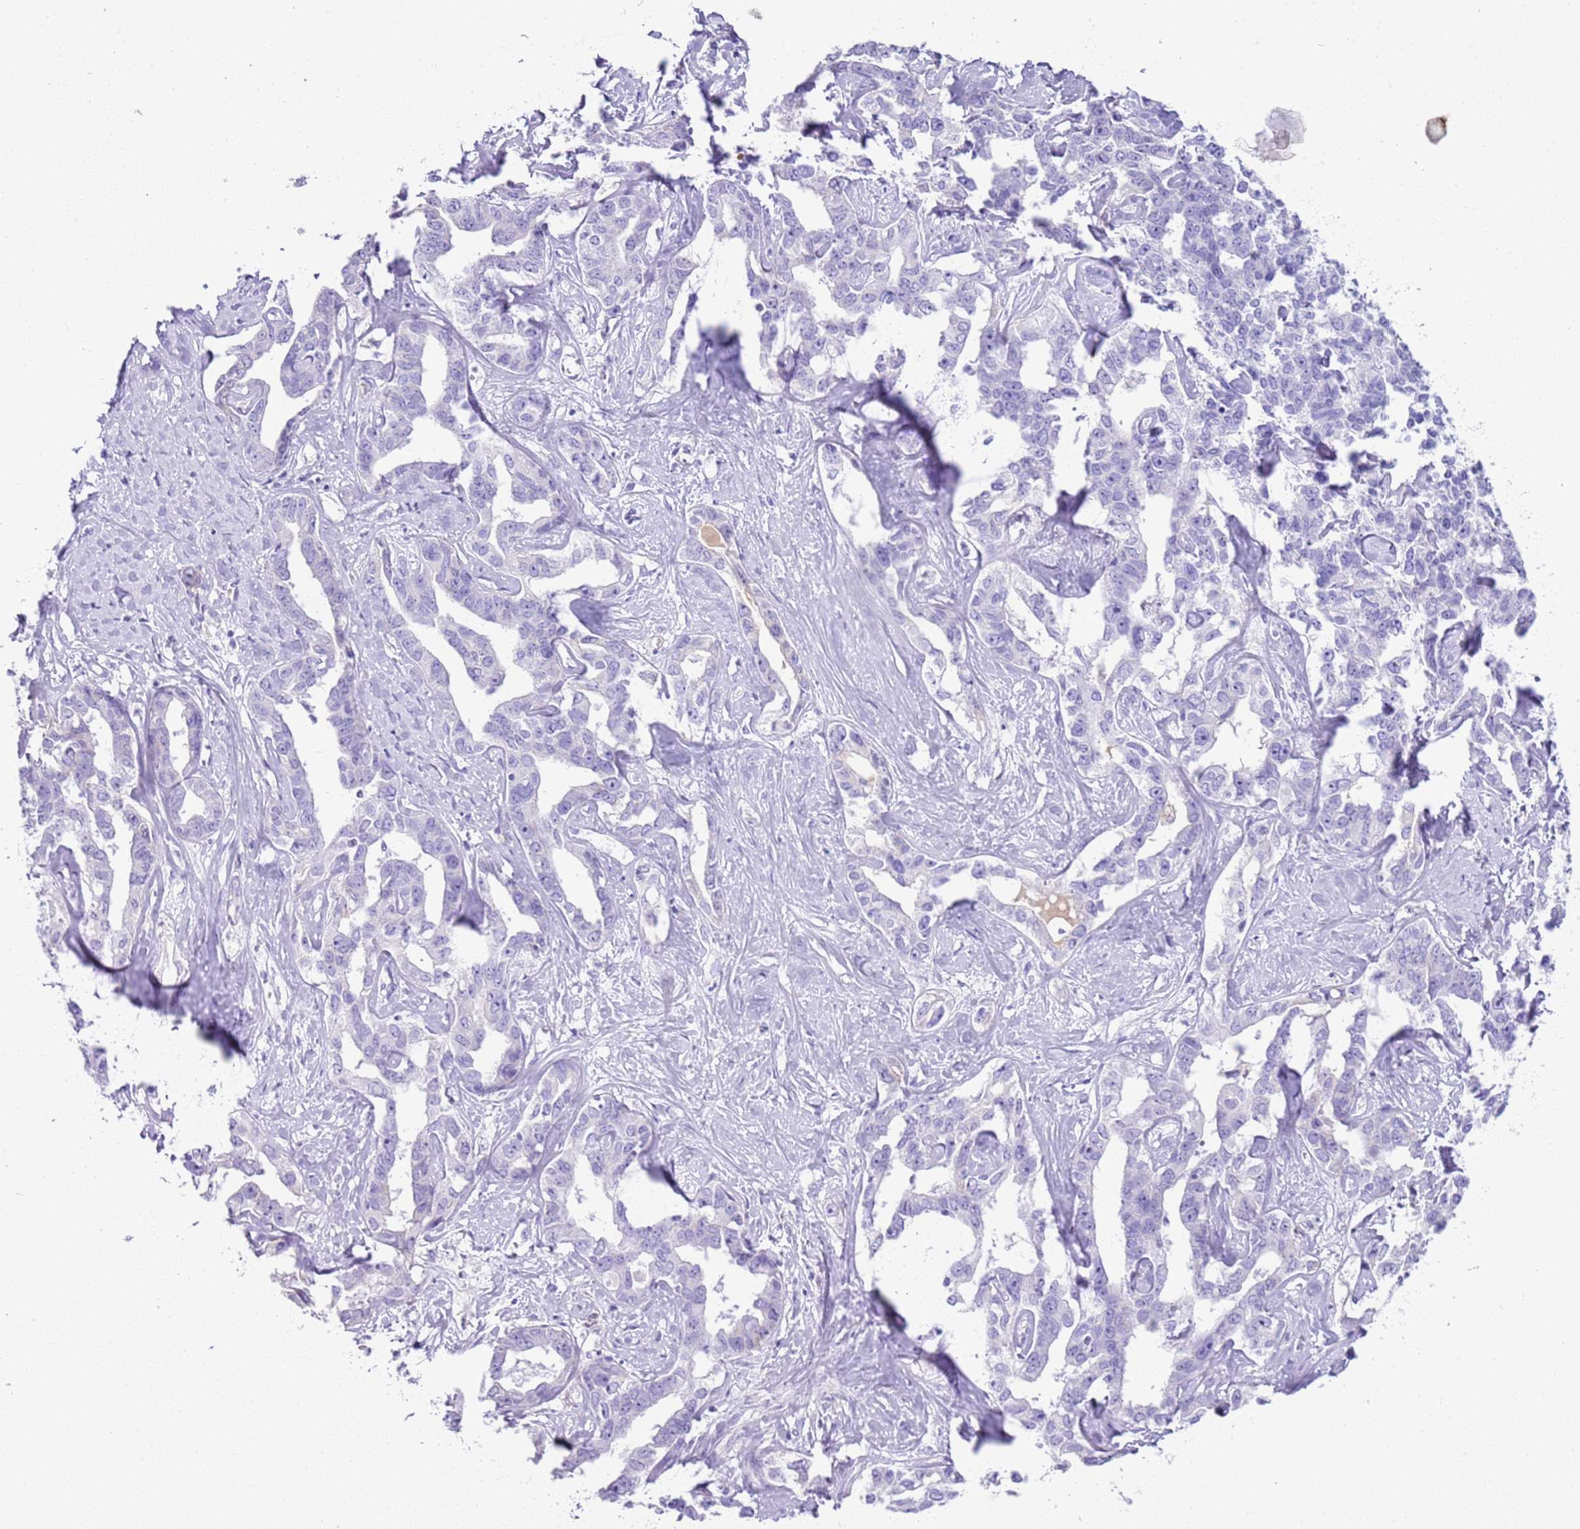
{"staining": {"intensity": "negative", "quantity": "none", "location": "none"}, "tissue": "liver cancer", "cell_type": "Tumor cells", "image_type": "cancer", "snomed": [{"axis": "morphology", "description": "Cholangiocarcinoma"}, {"axis": "topography", "description": "Liver"}], "caption": "Human liver cancer stained for a protein using immunohistochemistry (IHC) shows no expression in tumor cells.", "gene": "IGKV3D-11", "patient": {"sex": "male", "age": 59}}